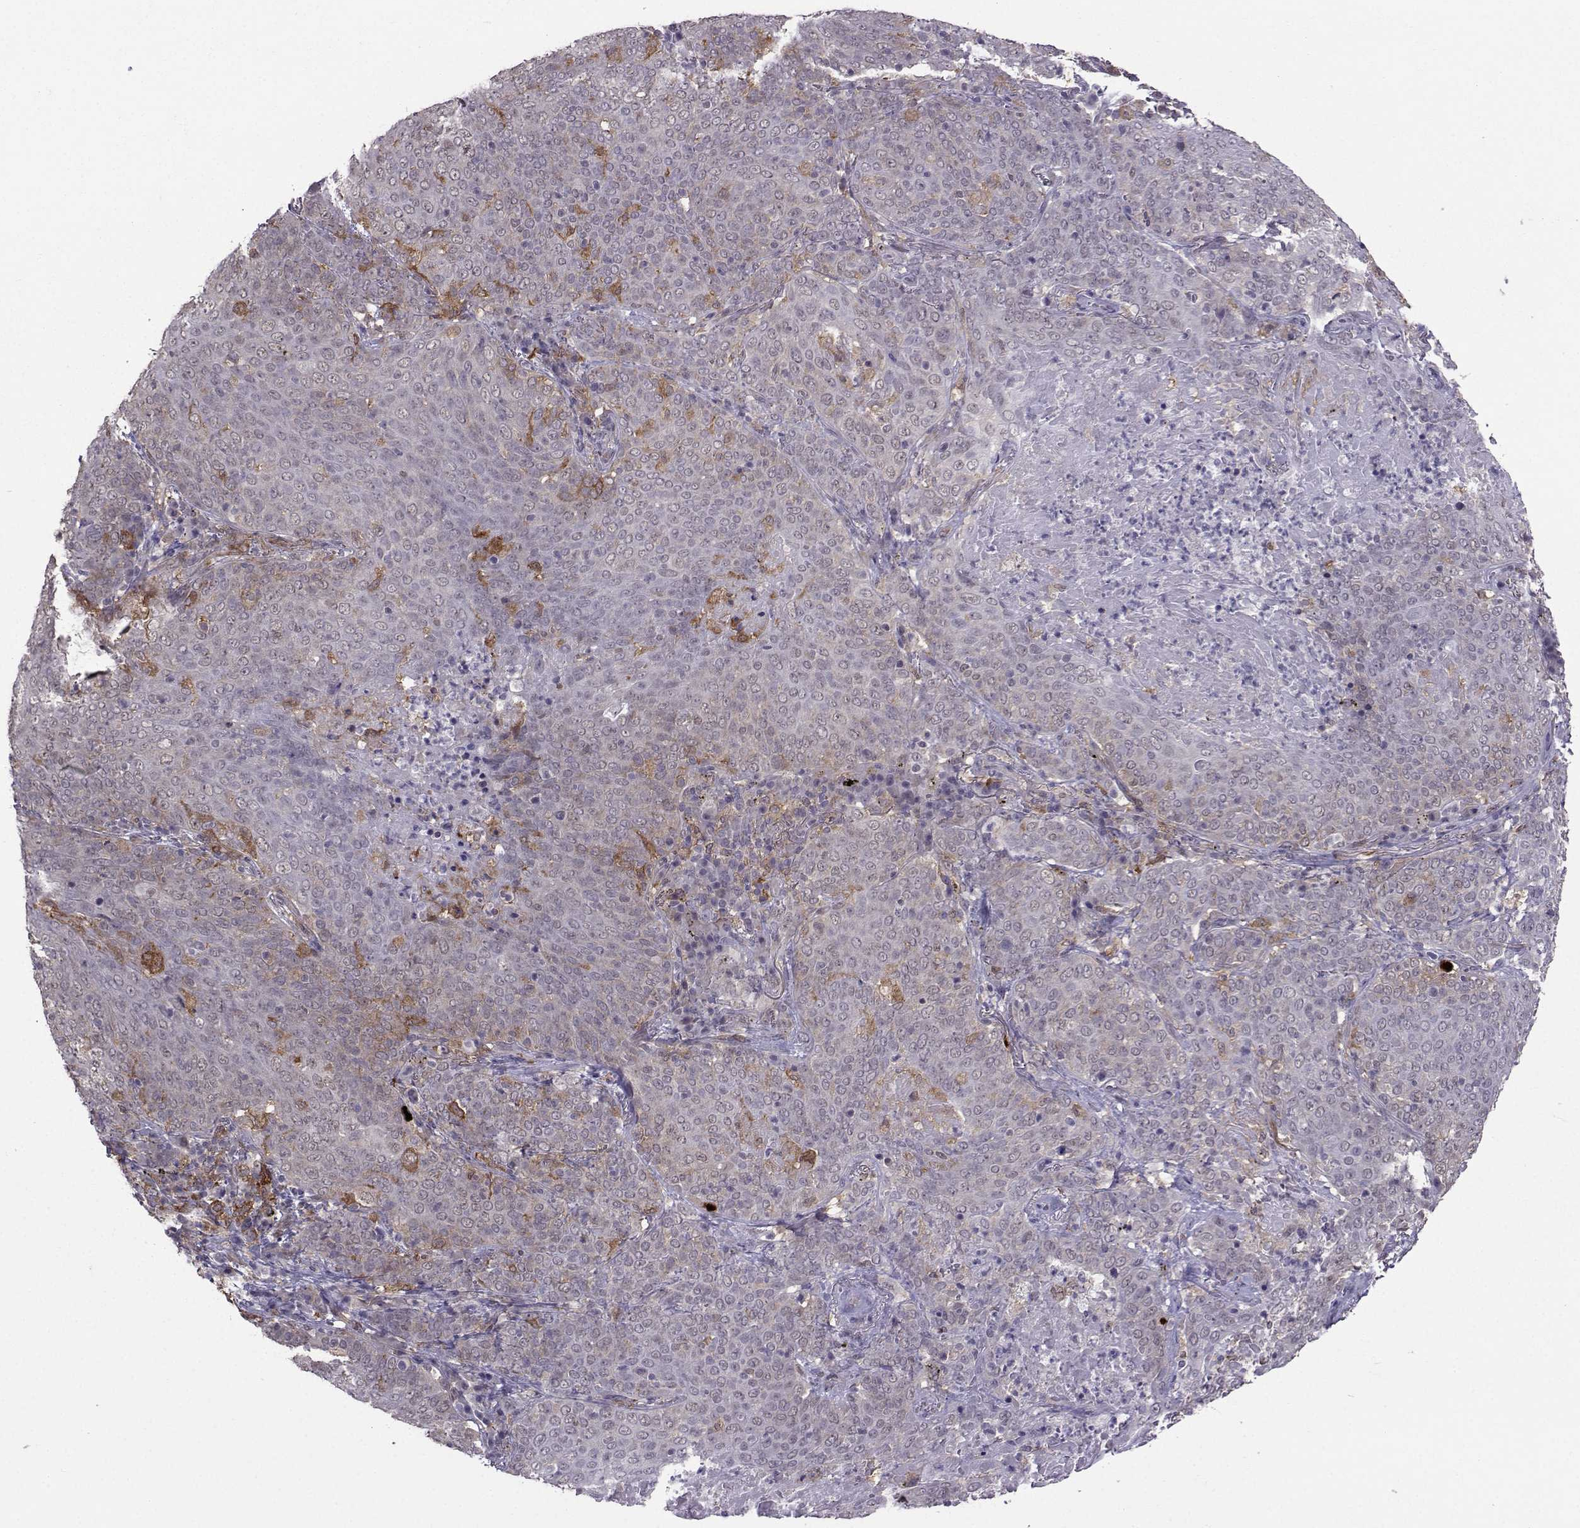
{"staining": {"intensity": "moderate", "quantity": "<25%", "location": "cytoplasmic/membranous"}, "tissue": "lung cancer", "cell_type": "Tumor cells", "image_type": "cancer", "snomed": [{"axis": "morphology", "description": "Squamous cell carcinoma, NOS"}, {"axis": "topography", "description": "Lung"}], "caption": "An image of lung cancer (squamous cell carcinoma) stained for a protein exhibits moderate cytoplasmic/membranous brown staining in tumor cells.", "gene": "DDX20", "patient": {"sex": "male", "age": 82}}